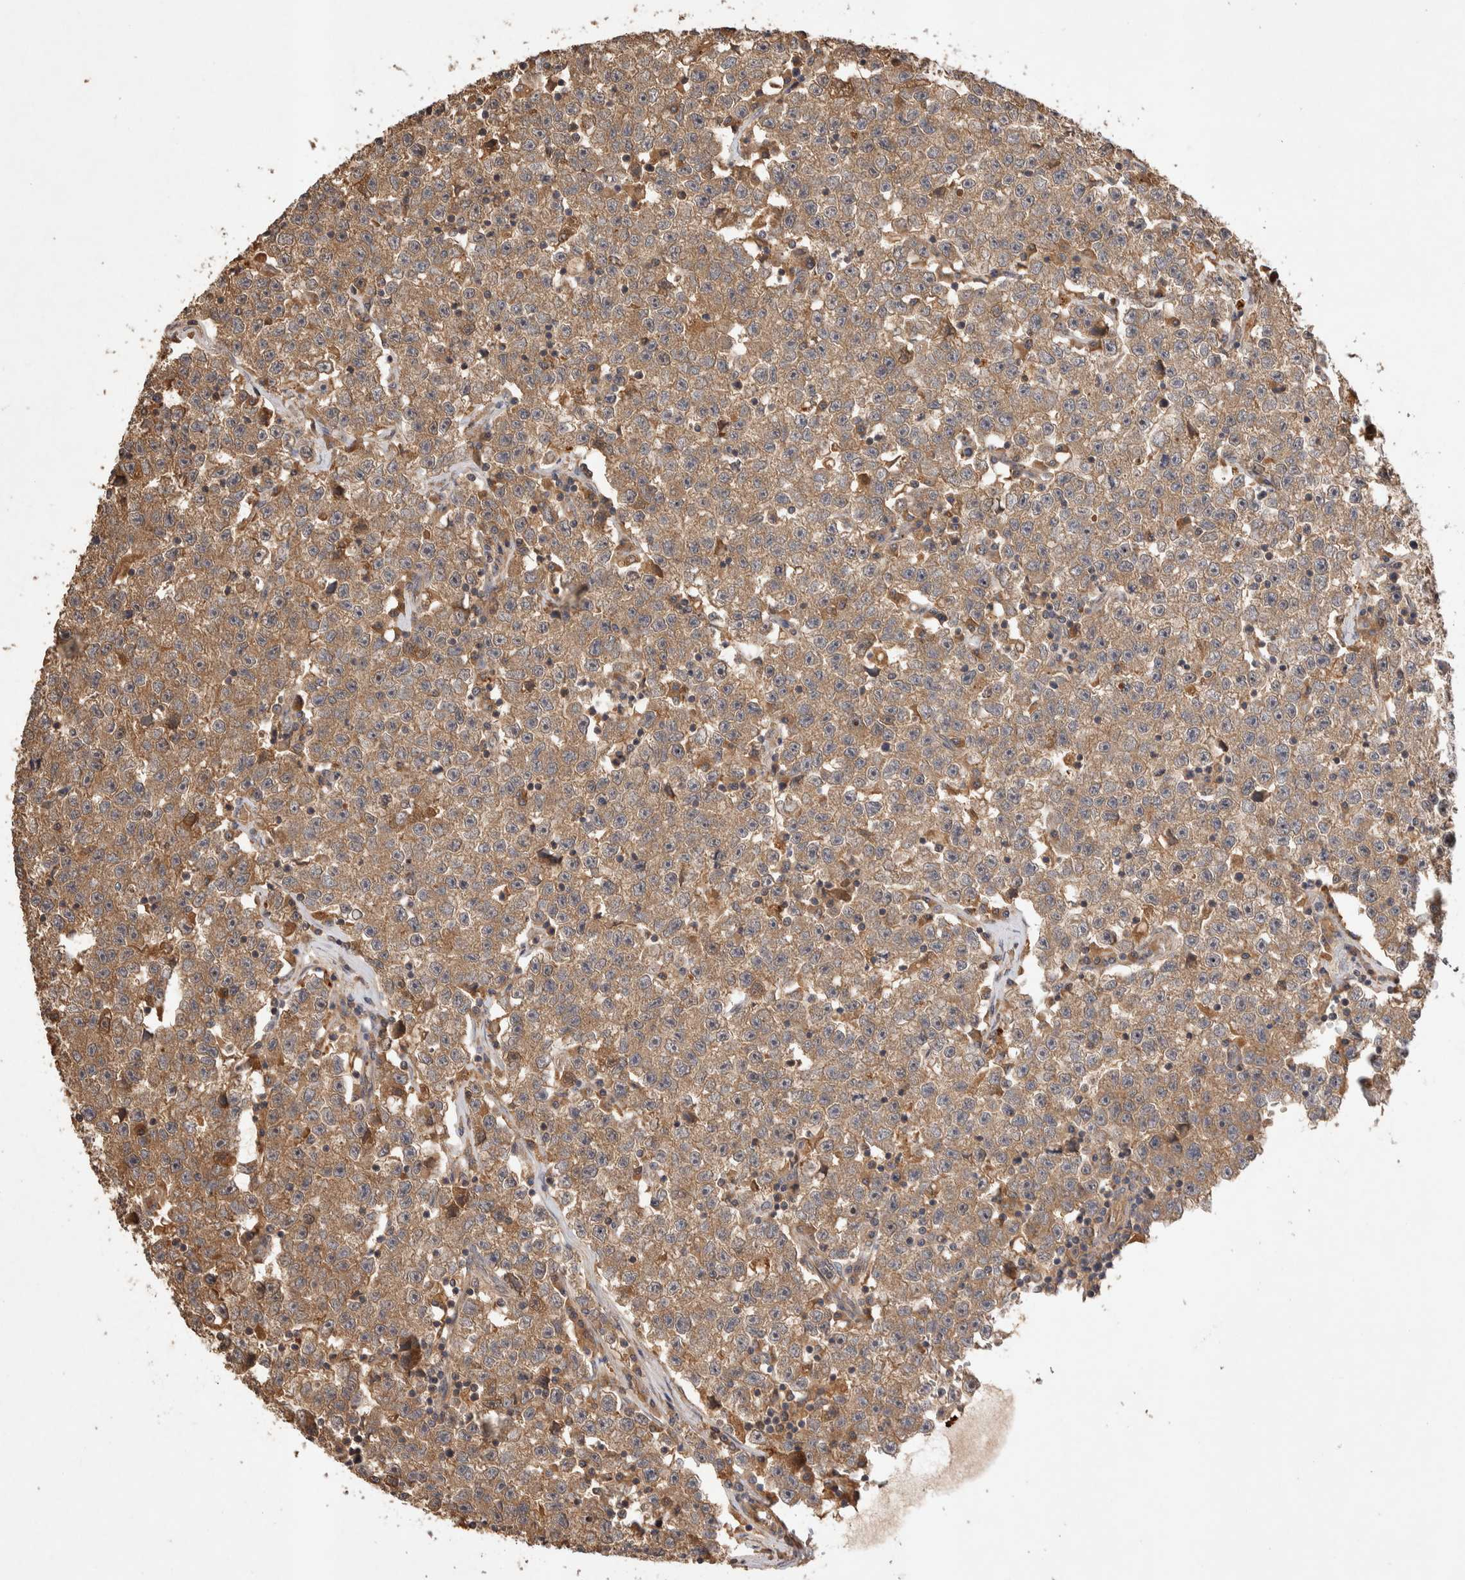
{"staining": {"intensity": "moderate", "quantity": ">75%", "location": "cytoplasmic/membranous"}, "tissue": "testis cancer", "cell_type": "Tumor cells", "image_type": "cancer", "snomed": [{"axis": "morphology", "description": "Seminoma, NOS"}, {"axis": "topography", "description": "Testis"}], "caption": "The micrograph shows staining of seminoma (testis), revealing moderate cytoplasmic/membranous protein positivity (brown color) within tumor cells. The staining was performed using DAB, with brown indicating positive protein expression. Nuclei are stained blue with hematoxylin.", "gene": "NSMAF", "patient": {"sex": "male", "age": 22}}